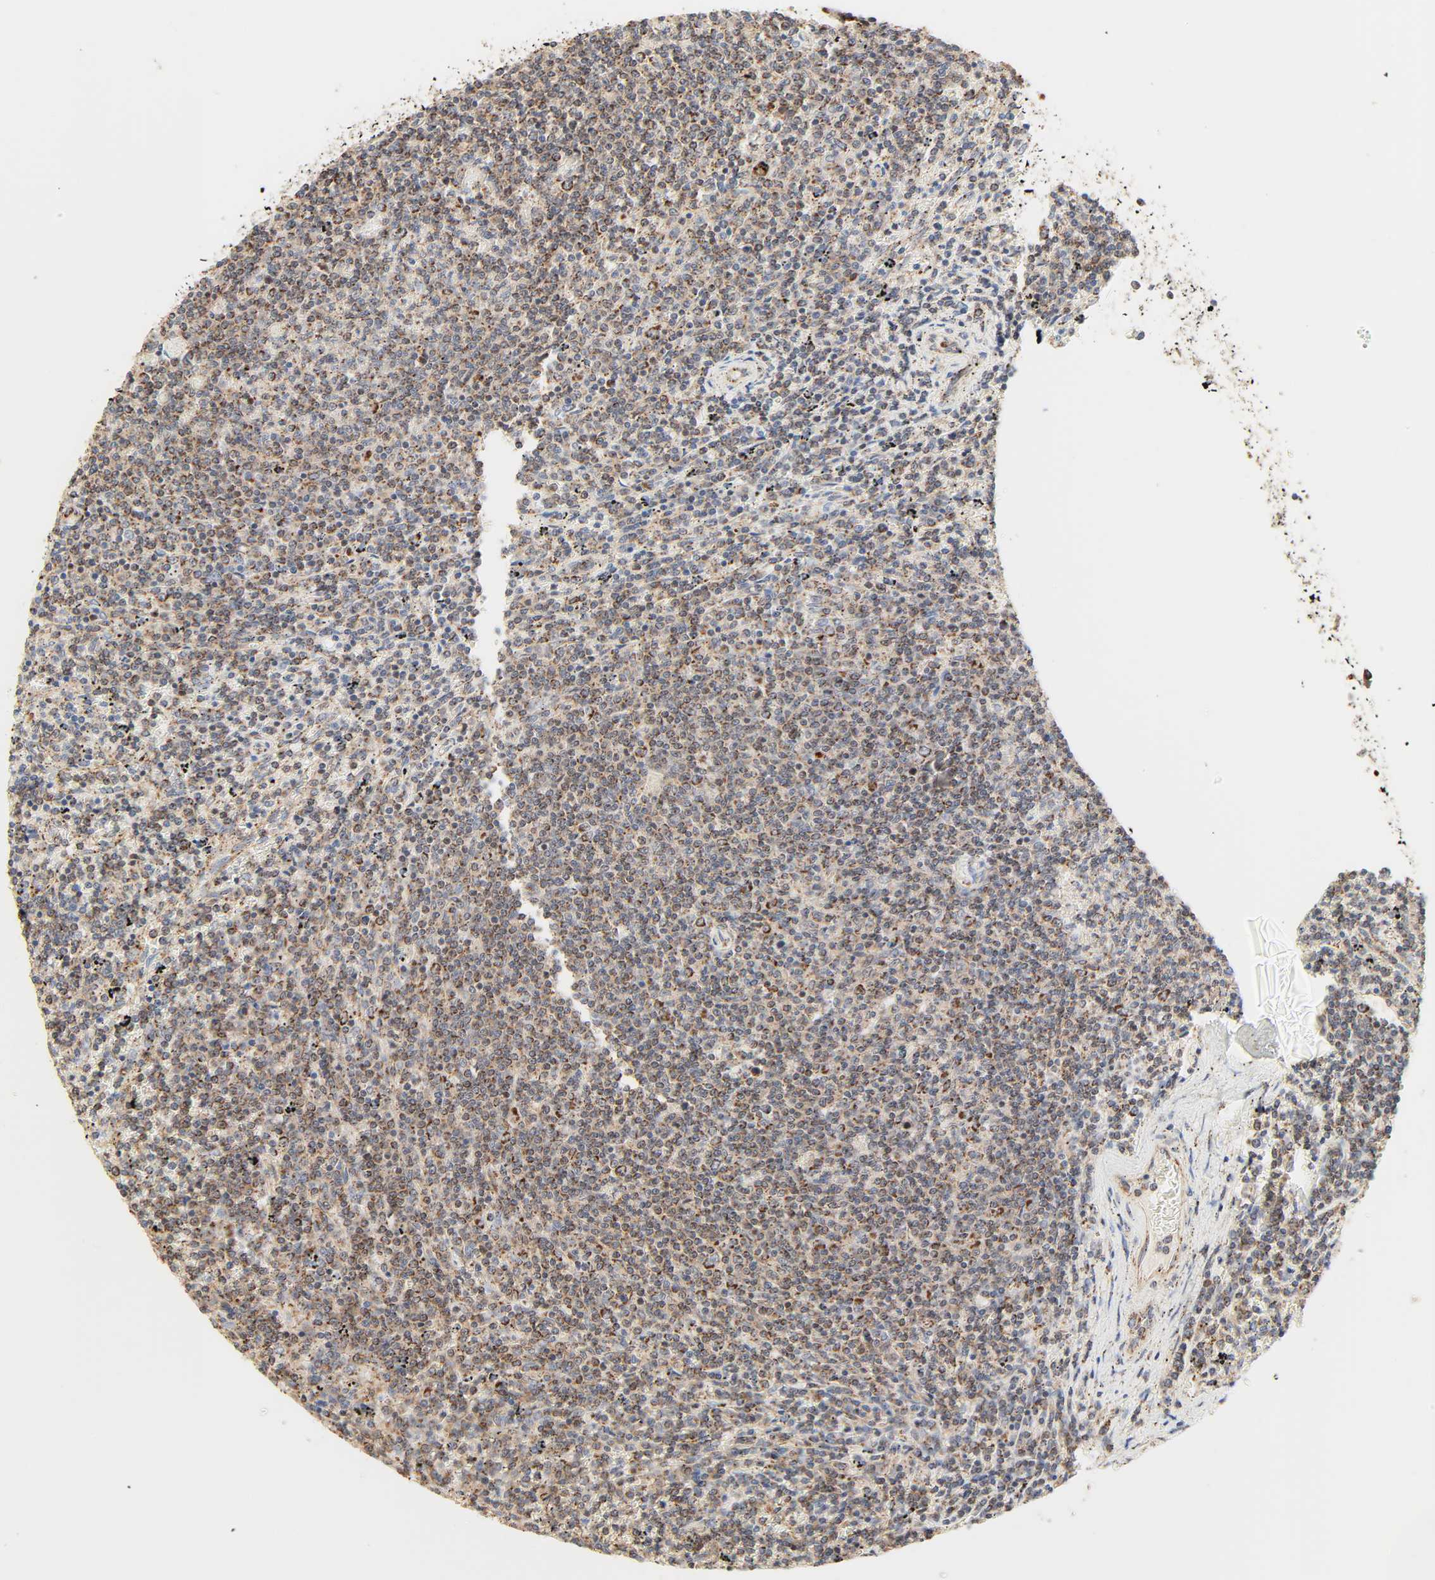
{"staining": {"intensity": "moderate", "quantity": ">75%", "location": "cytoplasmic/membranous"}, "tissue": "lymphoma", "cell_type": "Tumor cells", "image_type": "cancer", "snomed": [{"axis": "morphology", "description": "Malignant lymphoma, non-Hodgkin's type, Low grade"}, {"axis": "topography", "description": "Spleen"}], "caption": "Protein analysis of low-grade malignant lymphoma, non-Hodgkin's type tissue reveals moderate cytoplasmic/membranous positivity in approximately >75% of tumor cells. The protein of interest is shown in brown color, while the nuclei are stained blue.", "gene": "ZMAT5", "patient": {"sex": "female", "age": 50}}